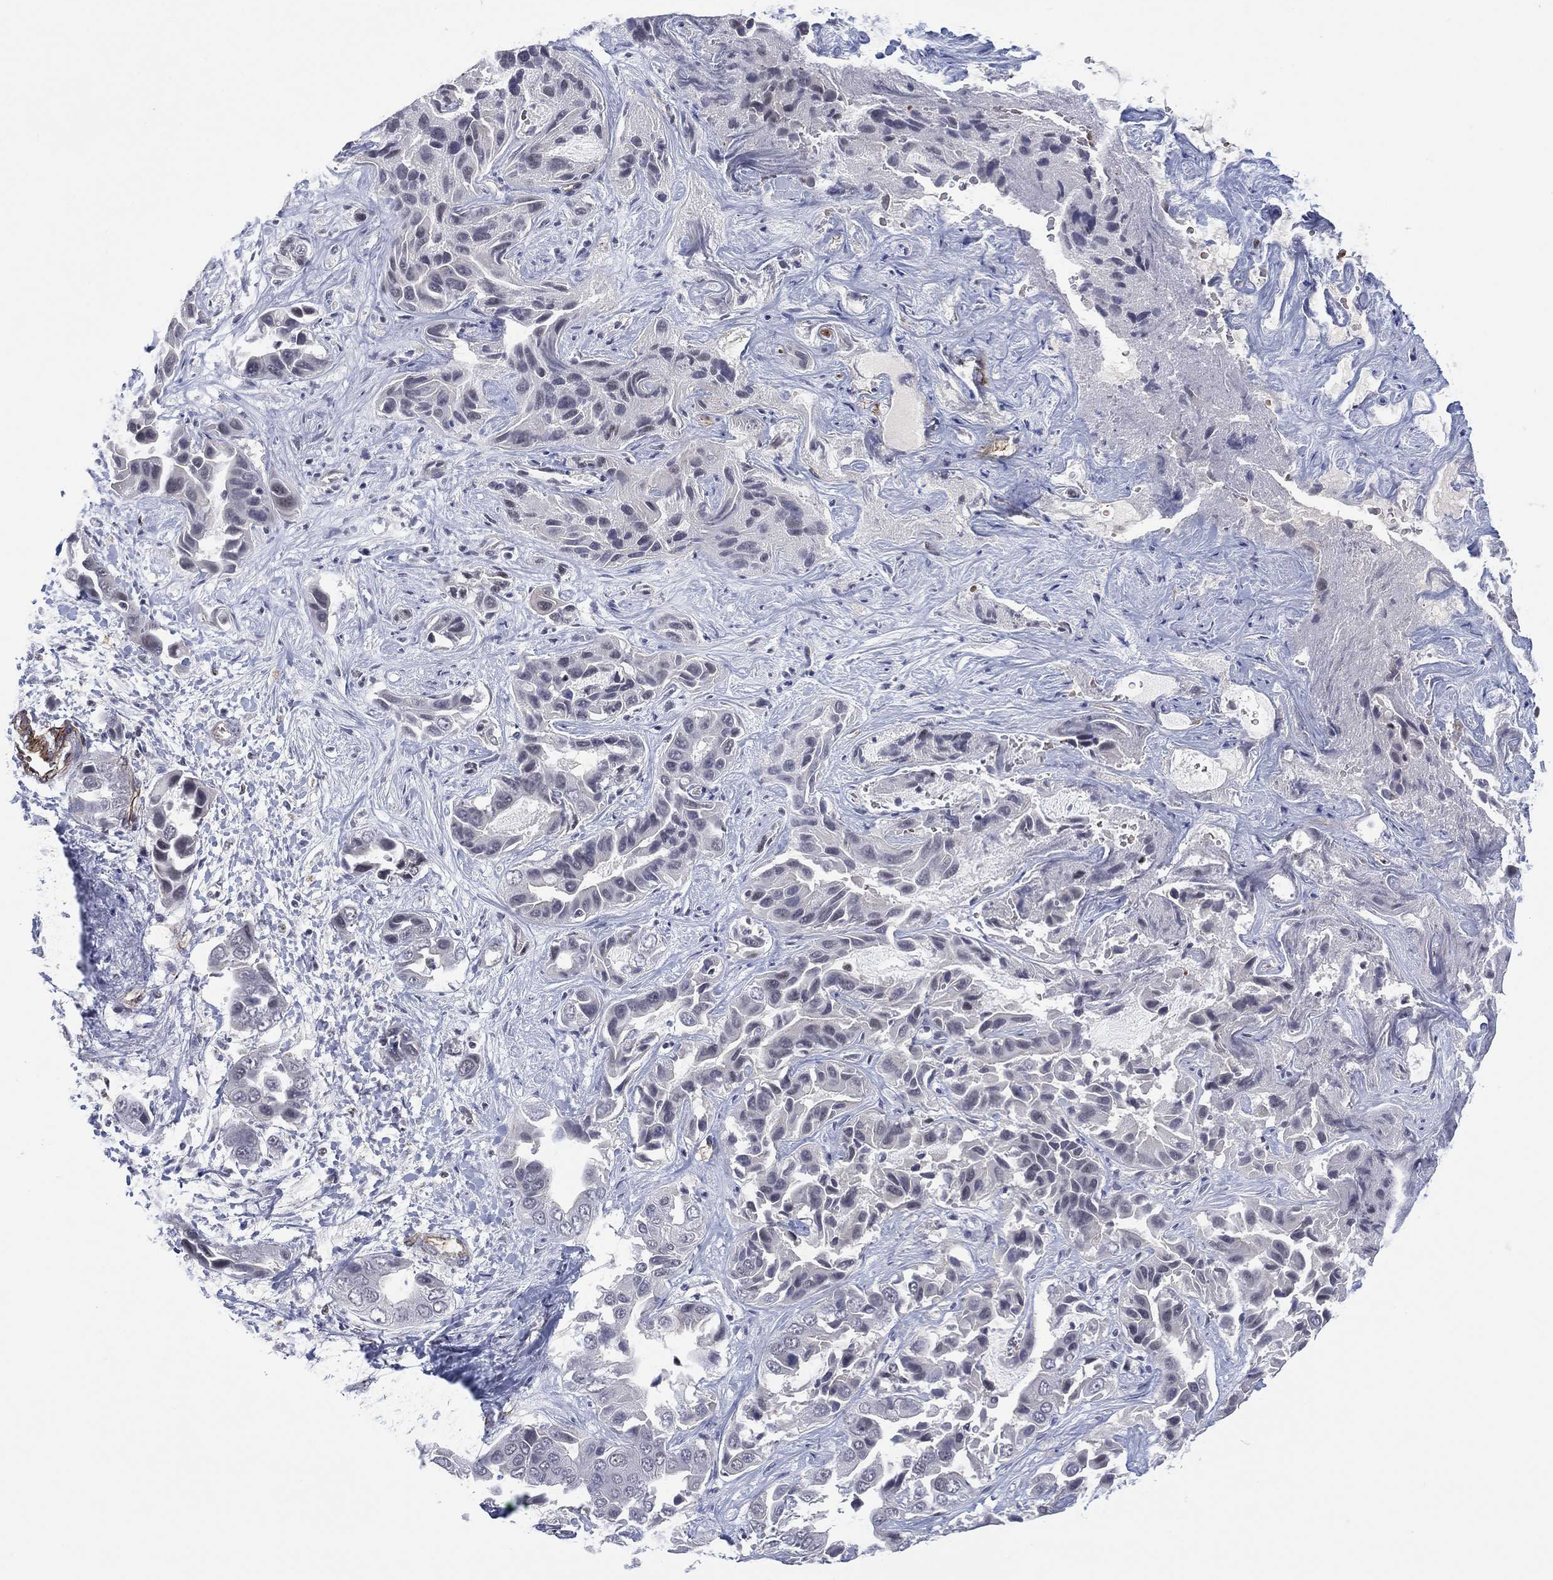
{"staining": {"intensity": "negative", "quantity": "none", "location": "none"}, "tissue": "liver cancer", "cell_type": "Tumor cells", "image_type": "cancer", "snomed": [{"axis": "morphology", "description": "Cholangiocarcinoma"}, {"axis": "topography", "description": "Liver"}], "caption": "A high-resolution photomicrograph shows immunohistochemistry staining of liver cancer (cholangiocarcinoma), which reveals no significant positivity in tumor cells.", "gene": "GSE1", "patient": {"sex": "female", "age": 52}}